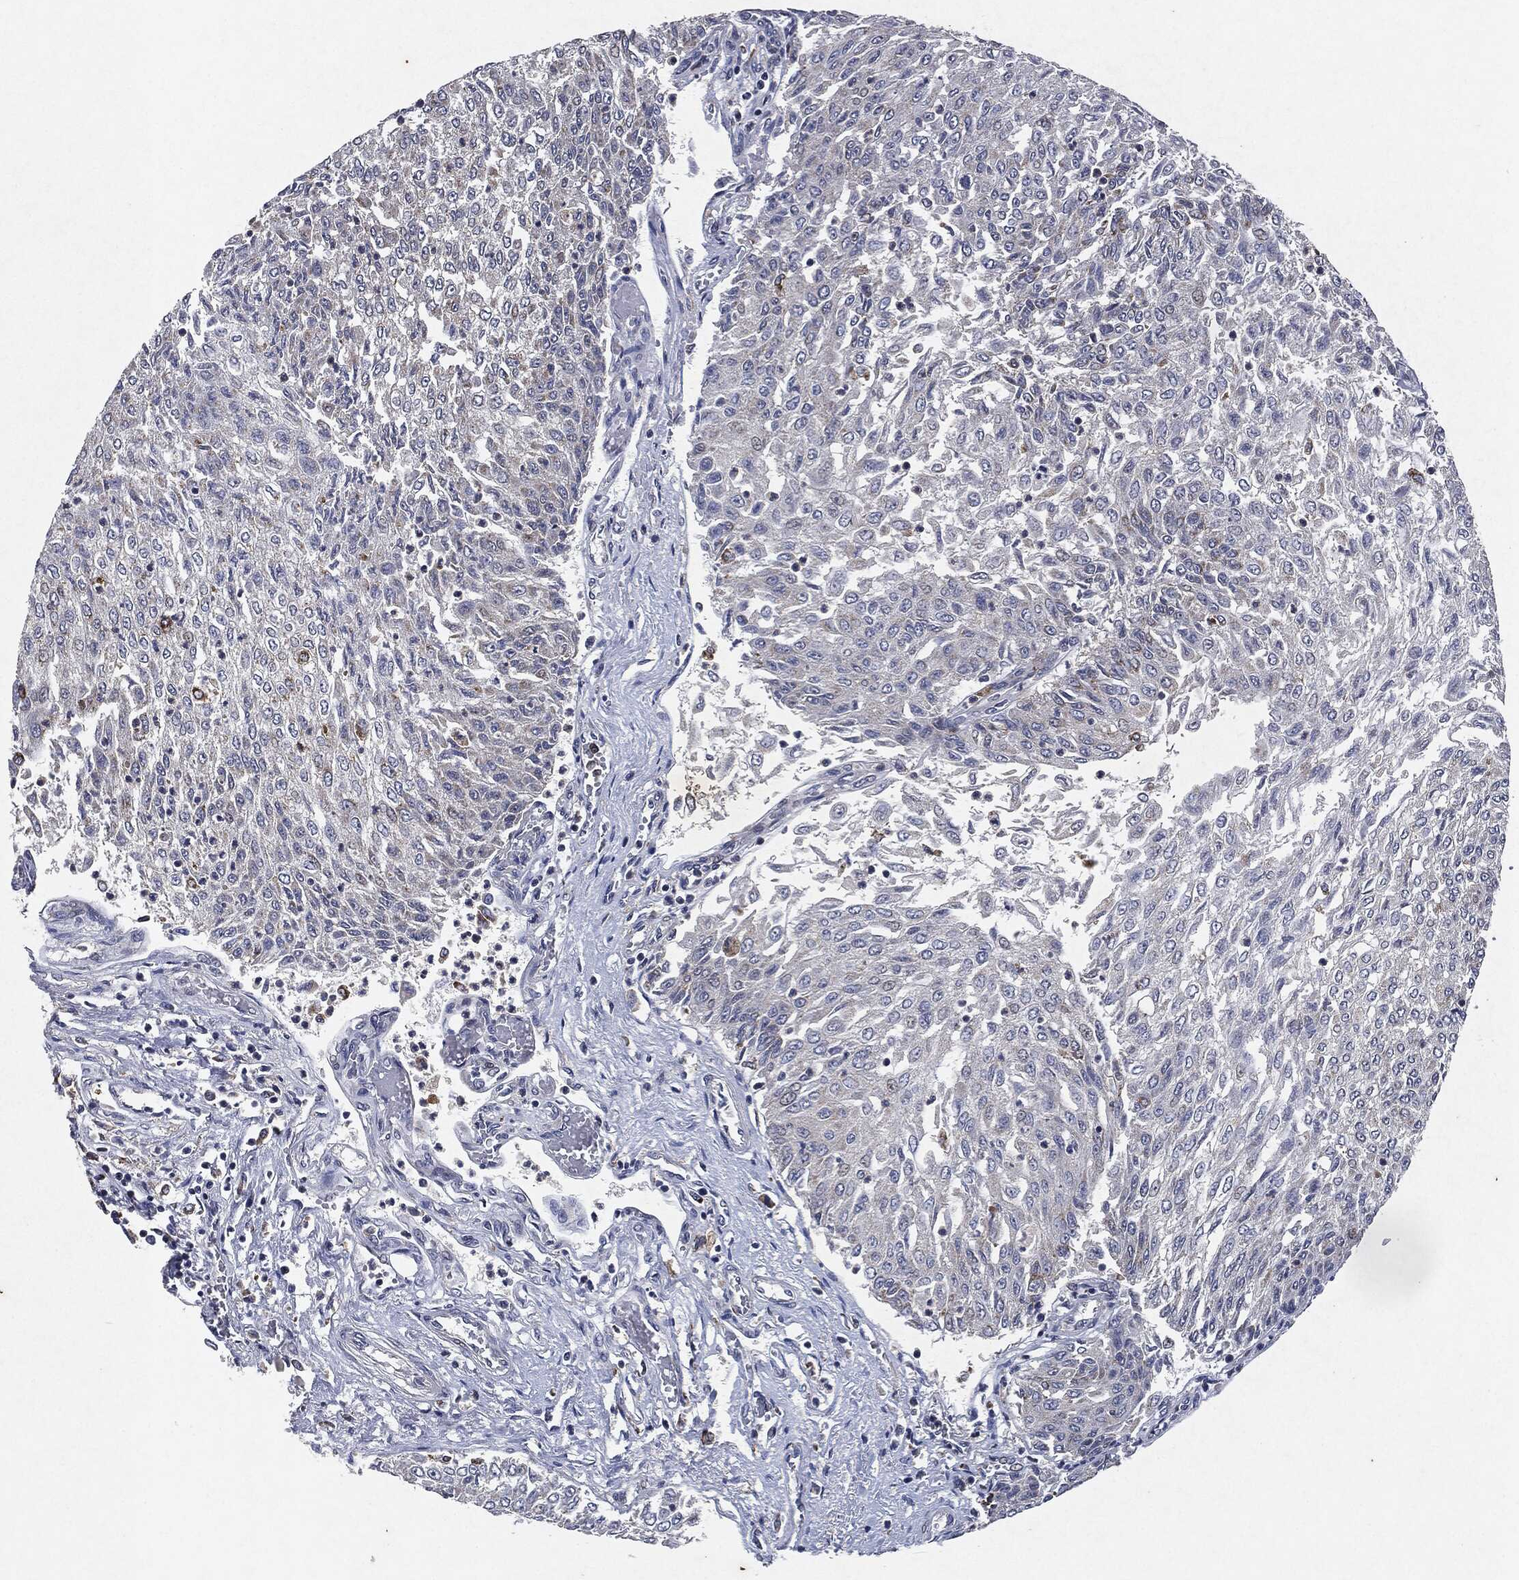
{"staining": {"intensity": "negative", "quantity": "none", "location": "none"}, "tissue": "urothelial cancer", "cell_type": "Tumor cells", "image_type": "cancer", "snomed": [{"axis": "morphology", "description": "Urothelial carcinoma, Low grade"}, {"axis": "topography", "description": "Urinary bladder"}], "caption": "Histopathology image shows no protein positivity in tumor cells of urothelial carcinoma (low-grade) tissue.", "gene": "SLC31A2", "patient": {"sex": "male", "age": 78}}